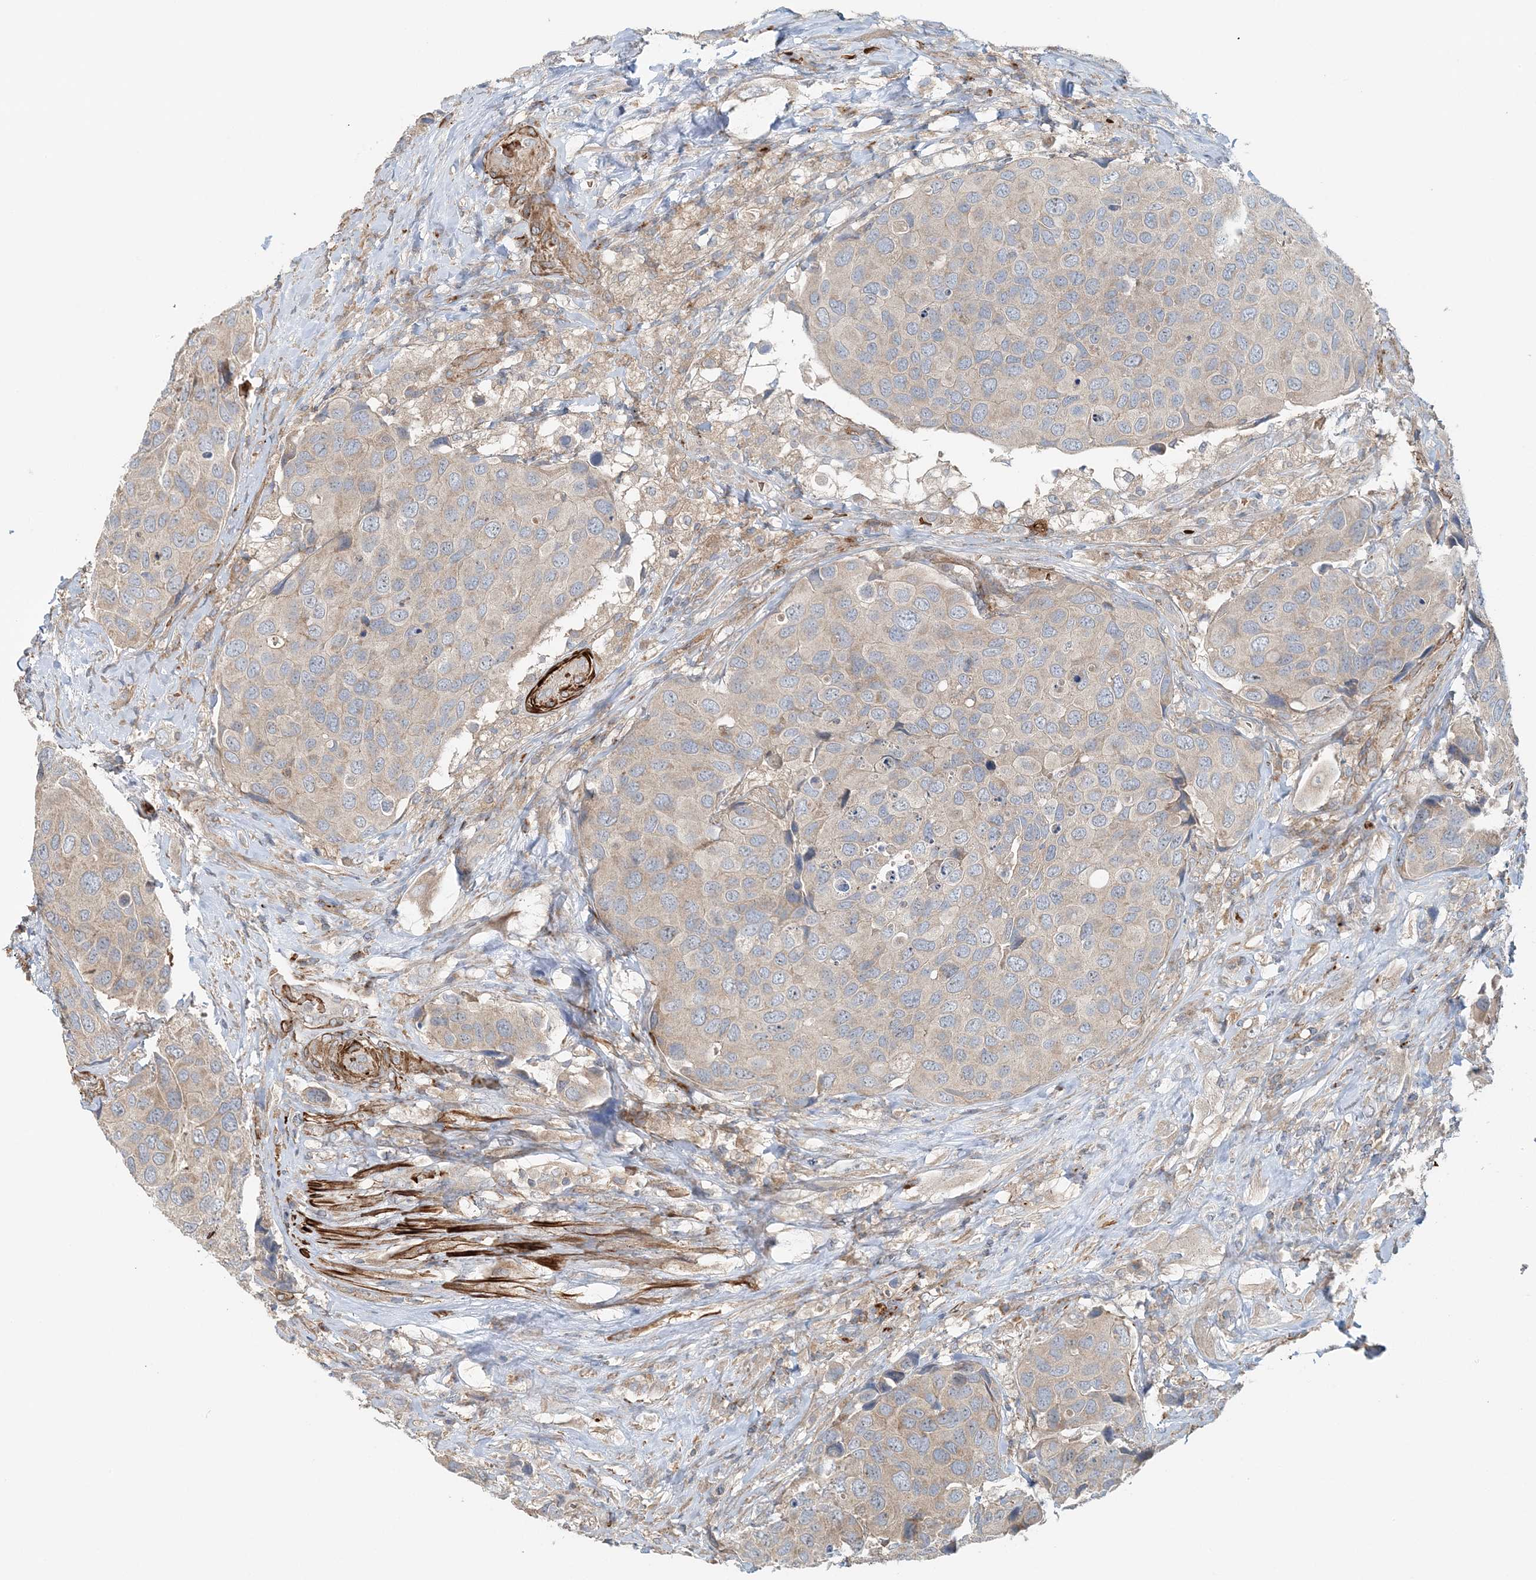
{"staining": {"intensity": "weak", "quantity": "<25%", "location": "cytoplasmic/membranous"}, "tissue": "urothelial cancer", "cell_type": "Tumor cells", "image_type": "cancer", "snomed": [{"axis": "morphology", "description": "Urothelial carcinoma, High grade"}, {"axis": "topography", "description": "Urinary bladder"}], "caption": "High power microscopy photomicrograph of an IHC photomicrograph of urothelial cancer, revealing no significant staining in tumor cells.", "gene": "TTI1", "patient": {"sex": "male", "age": 74}}